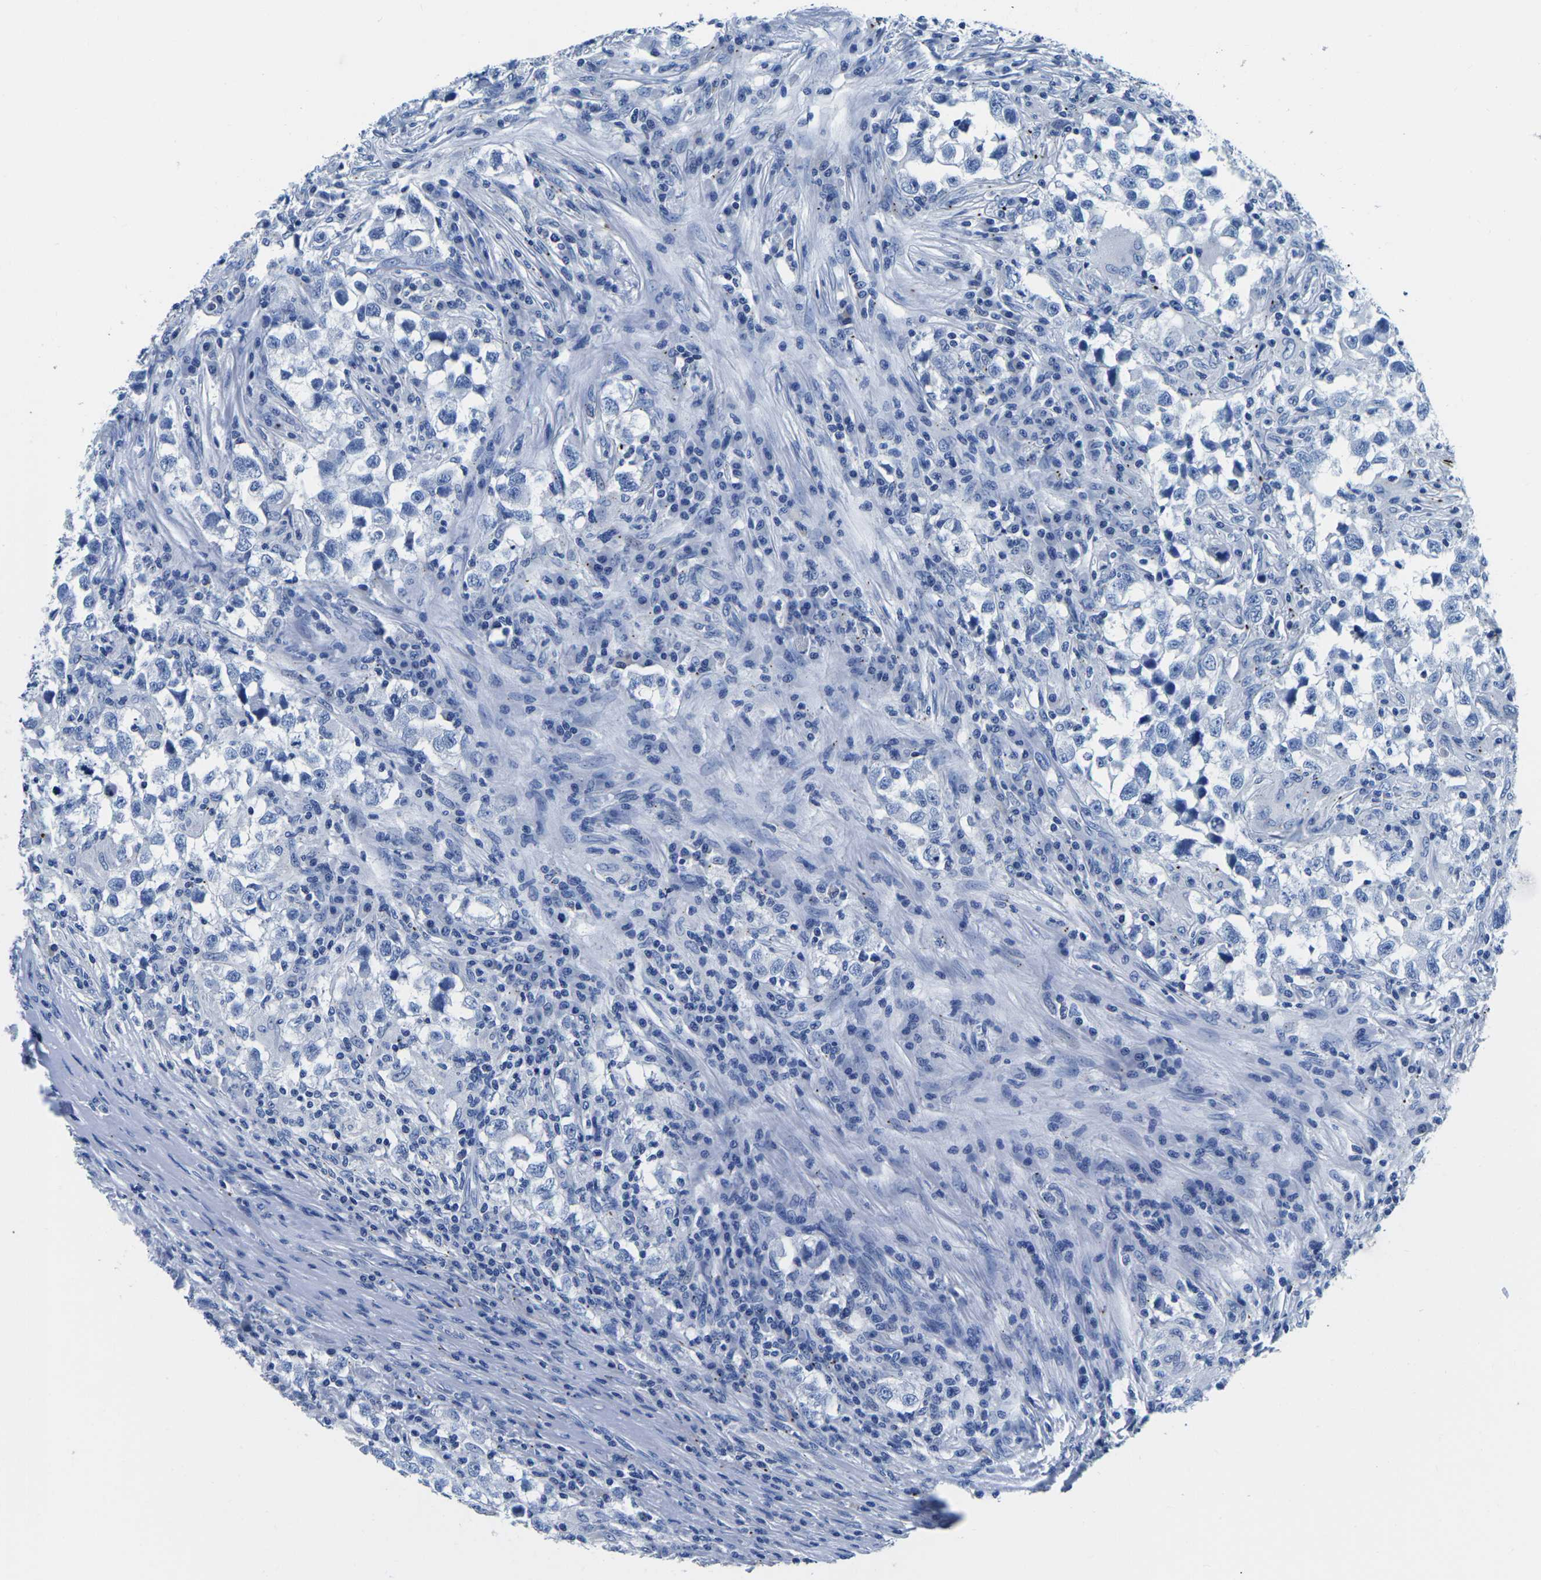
{"staining": {"intensity": "negative", "quantity": "none", "location": "none"}, "tissue": "testis cancer", "cell_type": "Tumor cells", "image_type": "cancer", "snomed": [{"axis": "morphology", "description": "Carcinoma, Embryonal, NOS"}, {"axis": "topography", "description": "Testis"}], "caption": "Tumor cells are negative for brown protein staining in testis cancer.", "gene": "CYP1A2", "patient": {"sex": "male", "age": 21}}